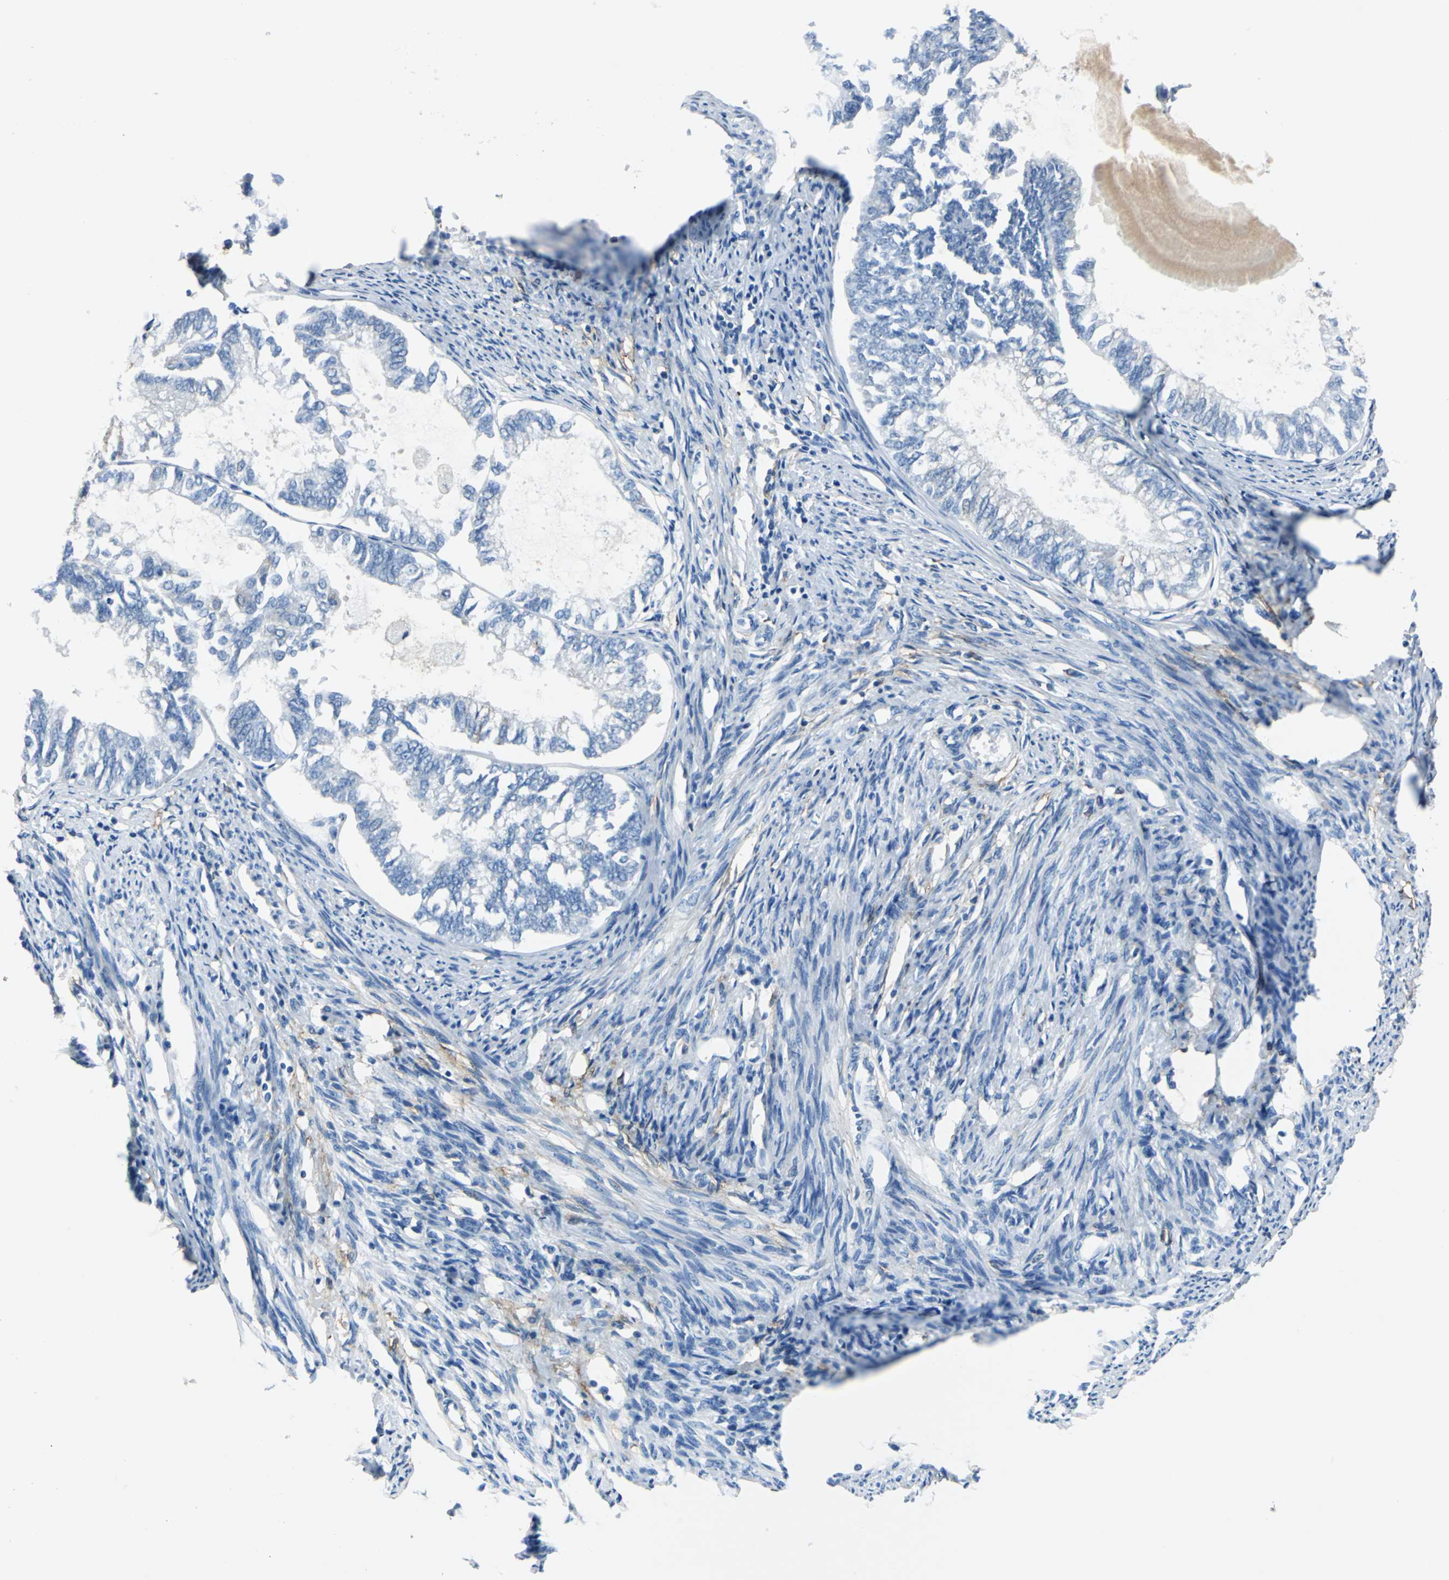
{"staining": {"intensity": "negative", "quantity": "none", "location": "none"}, "tissue": "endometrial cancer", "cell_type": "Tumor cells", "image_type": "cancer", "snomed": [{"axis": "morphology", "description": "Adenocarcinoma, NOS"}, {"axis": "topography", "description": "Endometrium"}], "caption": "The histopathology image reveals no staining of tumor cells in endometrial adenocarcinoma.", "gene": "AKAP12", "patient": {"sex": "female", "age": 86}}